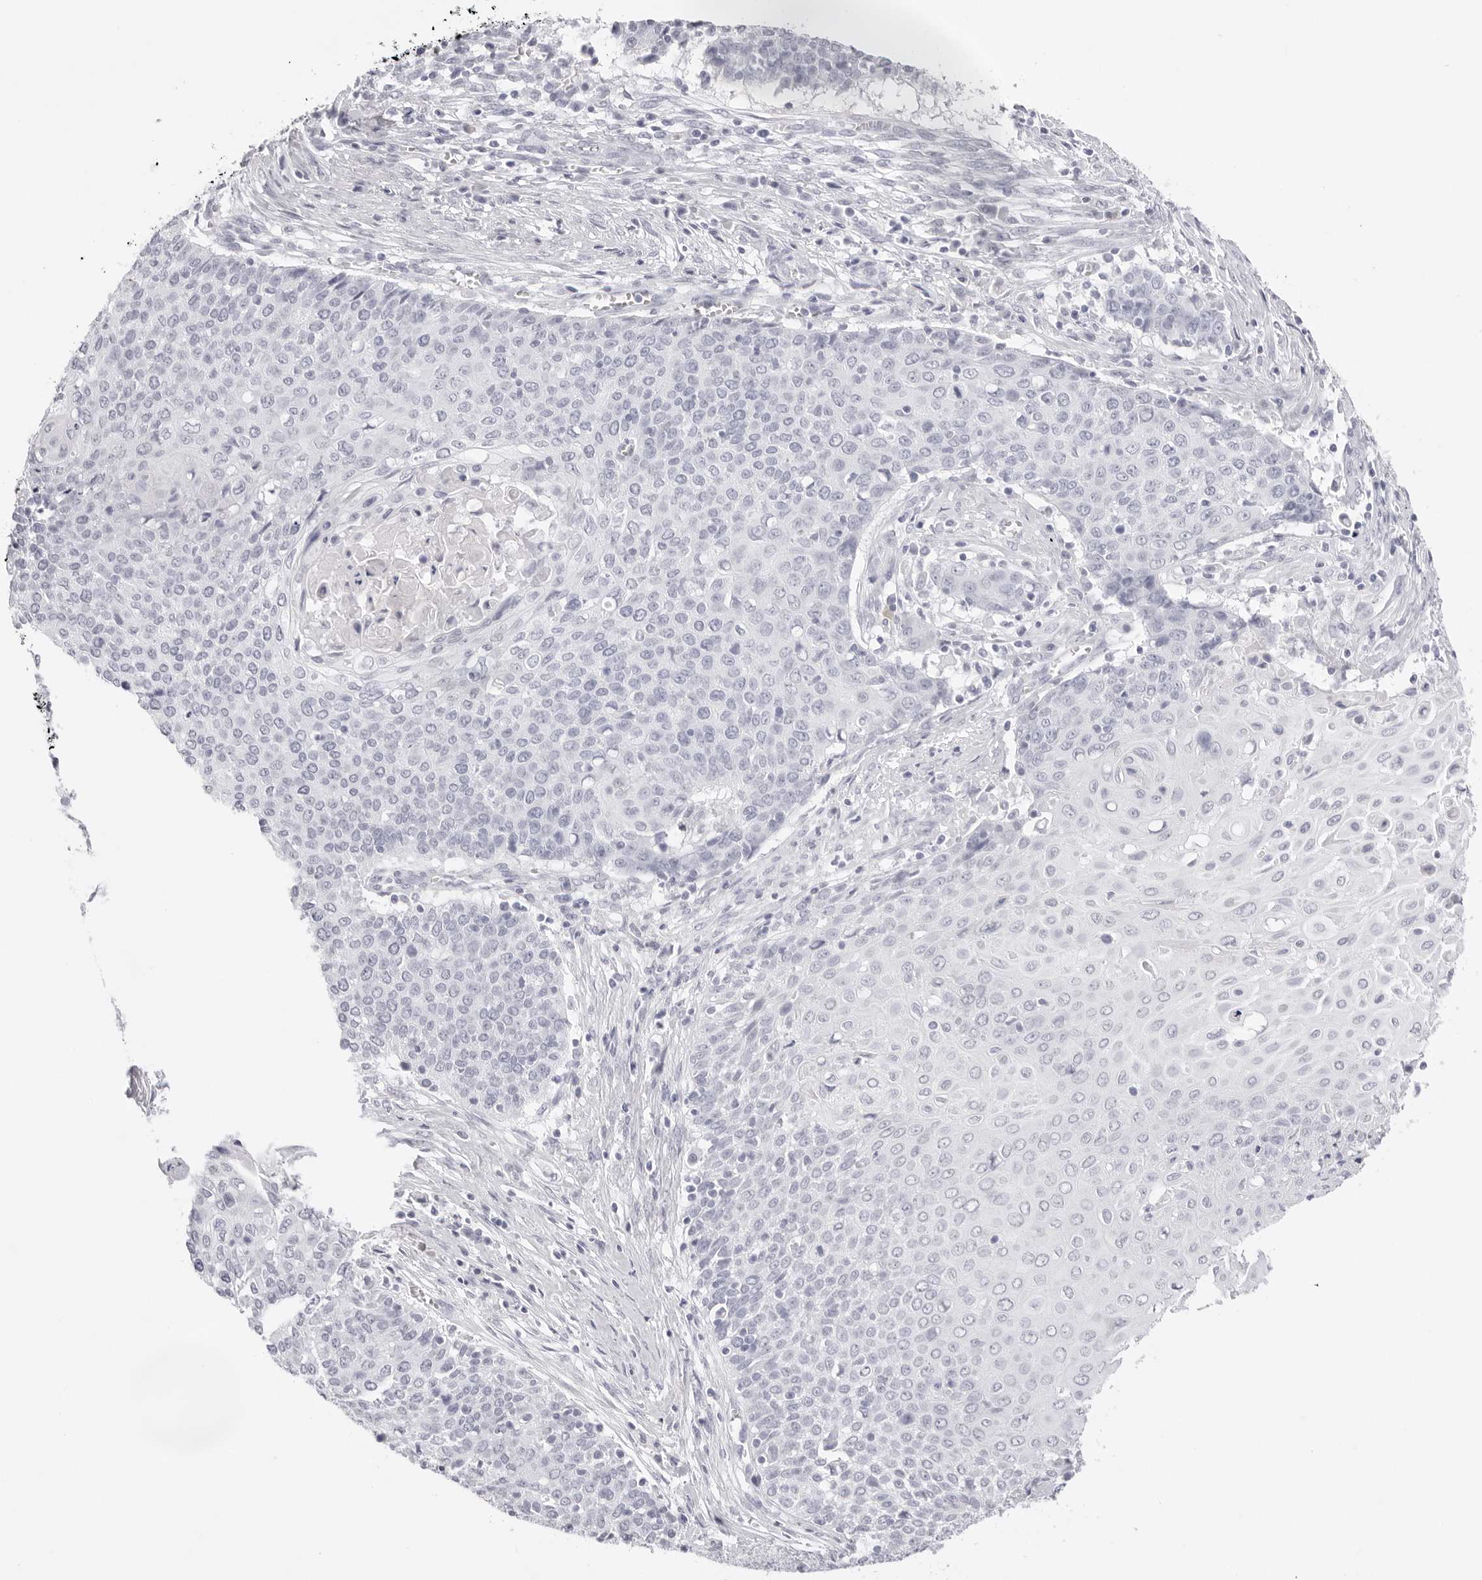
{"staining": {"intensity": "negative", "quantity": "none", "location": "none"}, "tissue": "cervical cancer", "cell_type": "Tumor cells", "image_type": "cancer", "snomed": [{"axis": "morphology", "description": "Squamous cell carcinoma, NOS"}, {"axis": "topography", "description": "Cervix"}], "caption": "A photomicrograph of cervical cancer stained for a protein exhibits no brown staining in tumor cells. (Stains: DAB immunohistochemistry (IHC) with hematoxylin counter stain, Microscopy: brightfield microscopy at high magnification).", "gene": "CST5", "patient": {"sex": "female", "age": 39}}